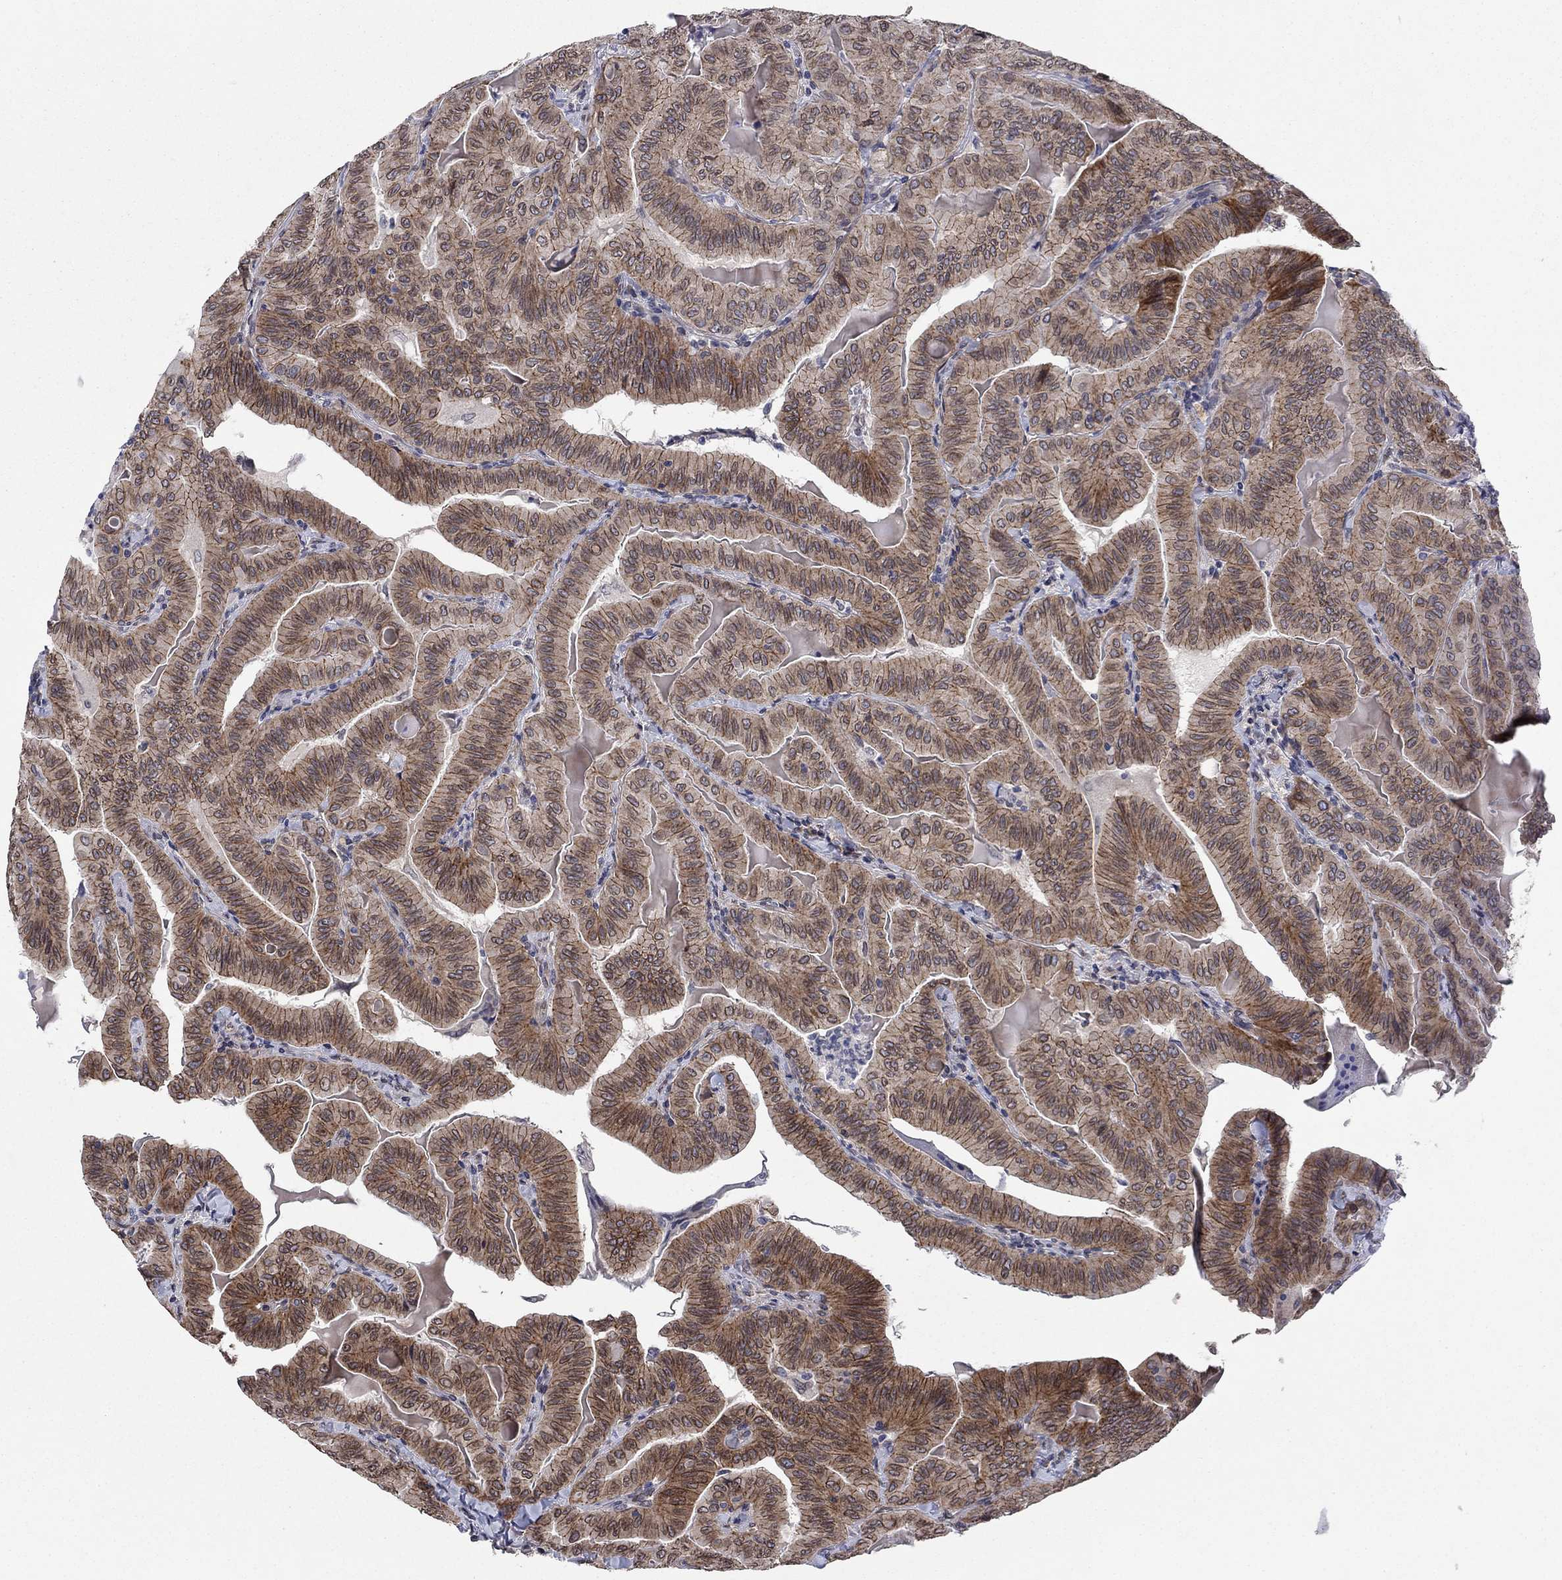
{"staining": {"intensity": "moderate", "quantity": ">75%", "location": "cytoplasmic/membranous"}, "tissue": "thyroid cancer", "cell_type": "Tumor cells", "image_type": "cancer", "snomed": [{"axis": "morphology", "description": "Papillary adenocarcinoma, NOS"}, {"axis": "topography", "description": "Thyroid gland"}], "caption": "Immunohistochemical staining of papillary adenocarcinoma (thyroid) exhibits medium levels of moderate cytoplasmic/membranous expression in about >75% of tumor cells.", "gene": "EMC9", "patient": {"sex": "female", "age": 68}}